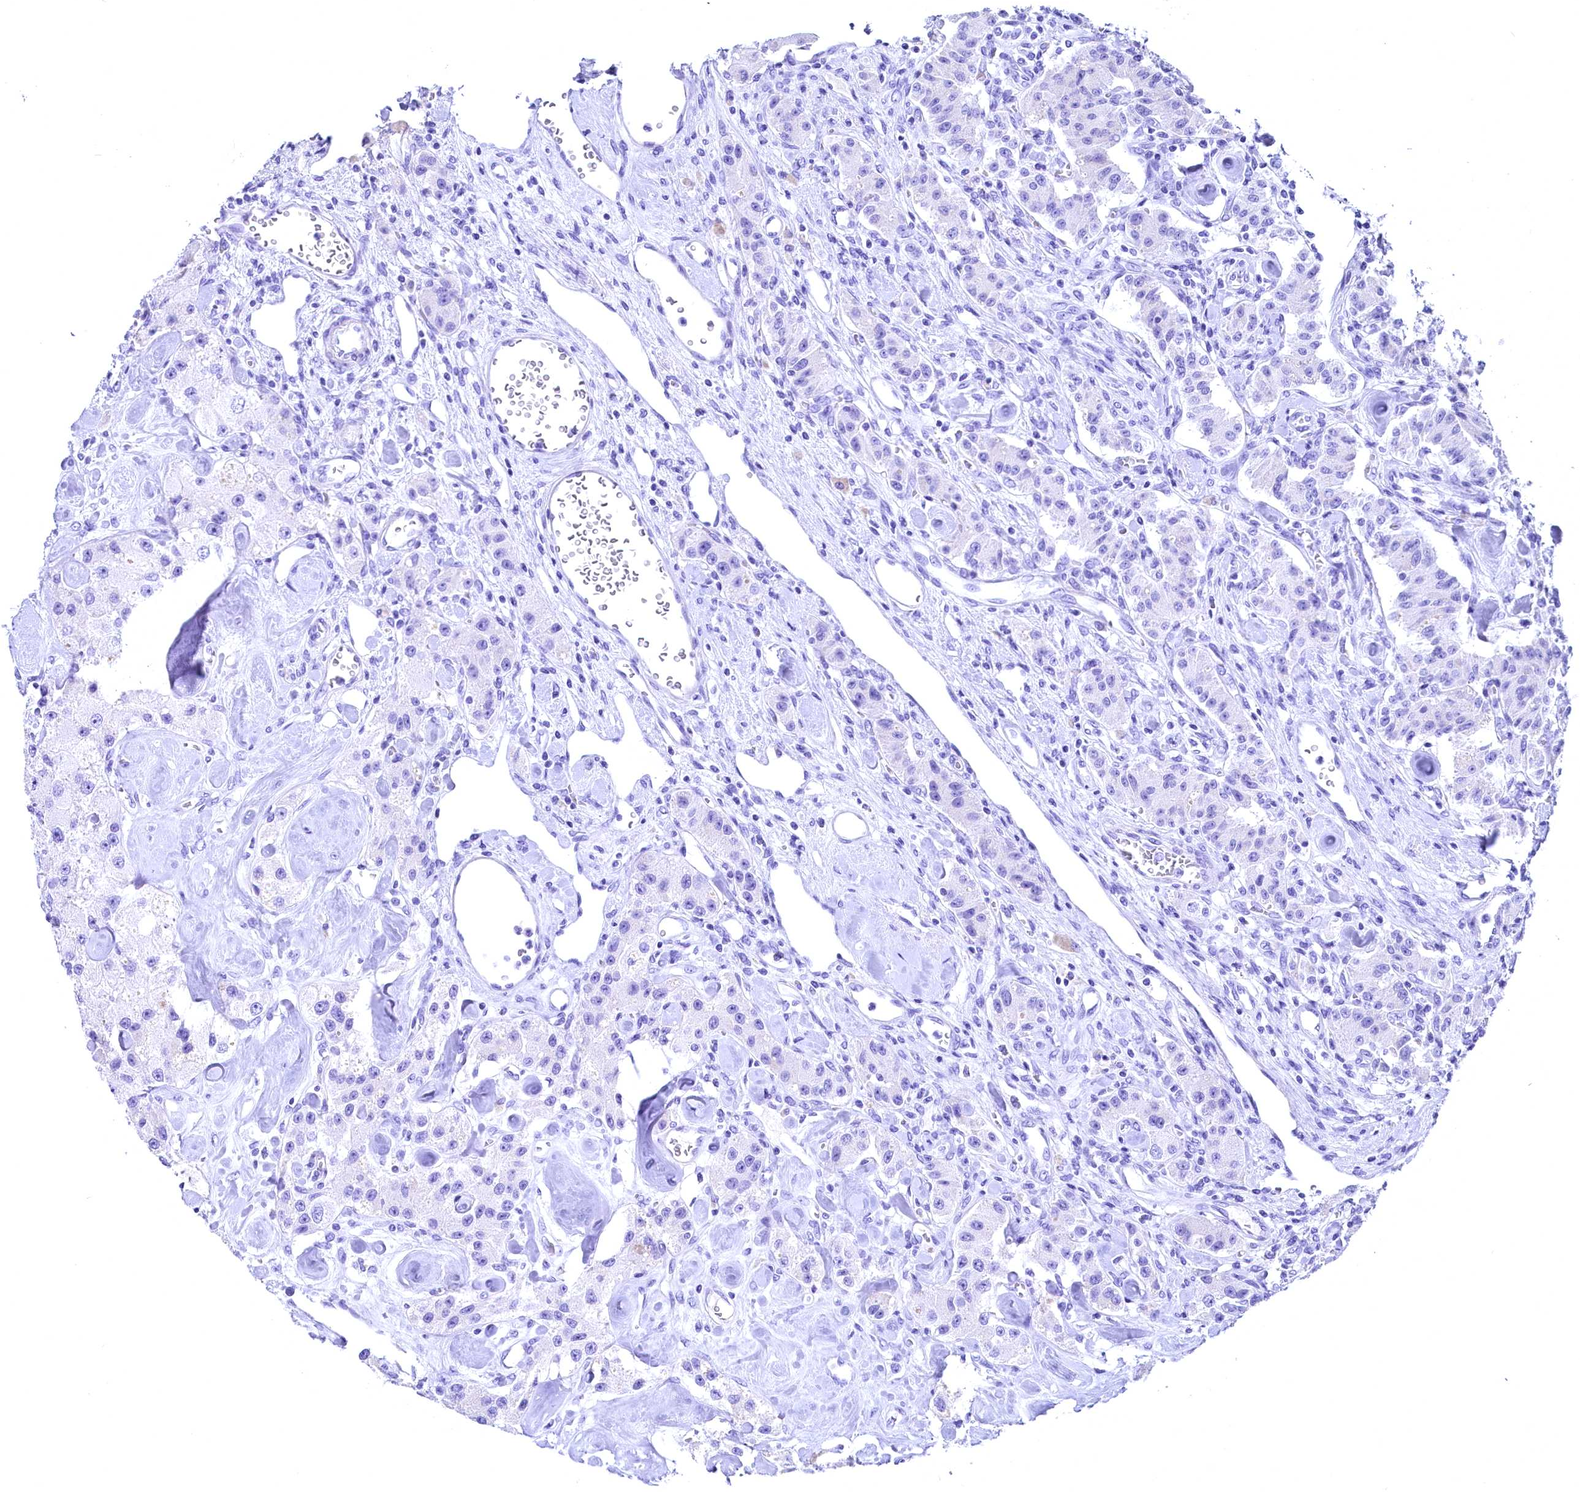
{"staining": {"intensity": "negative", "quantity": "none", "location": "none"}, "tissue": "carcinoid", "cell_type": "Tumor cells", "image_type": "cancer", "snomed": [{"axis": "morphology", "description": "Carcinoid, malignant, NOS"}, {"axis": "topography", "description": "Pancreas"}], "caption": "The immunohistochemistry histopathology image has no significant staining in tumor cells of carcinoid tissue.", "gene": "SKIDA1", "patient": {"sex": "male", "age": 41}}